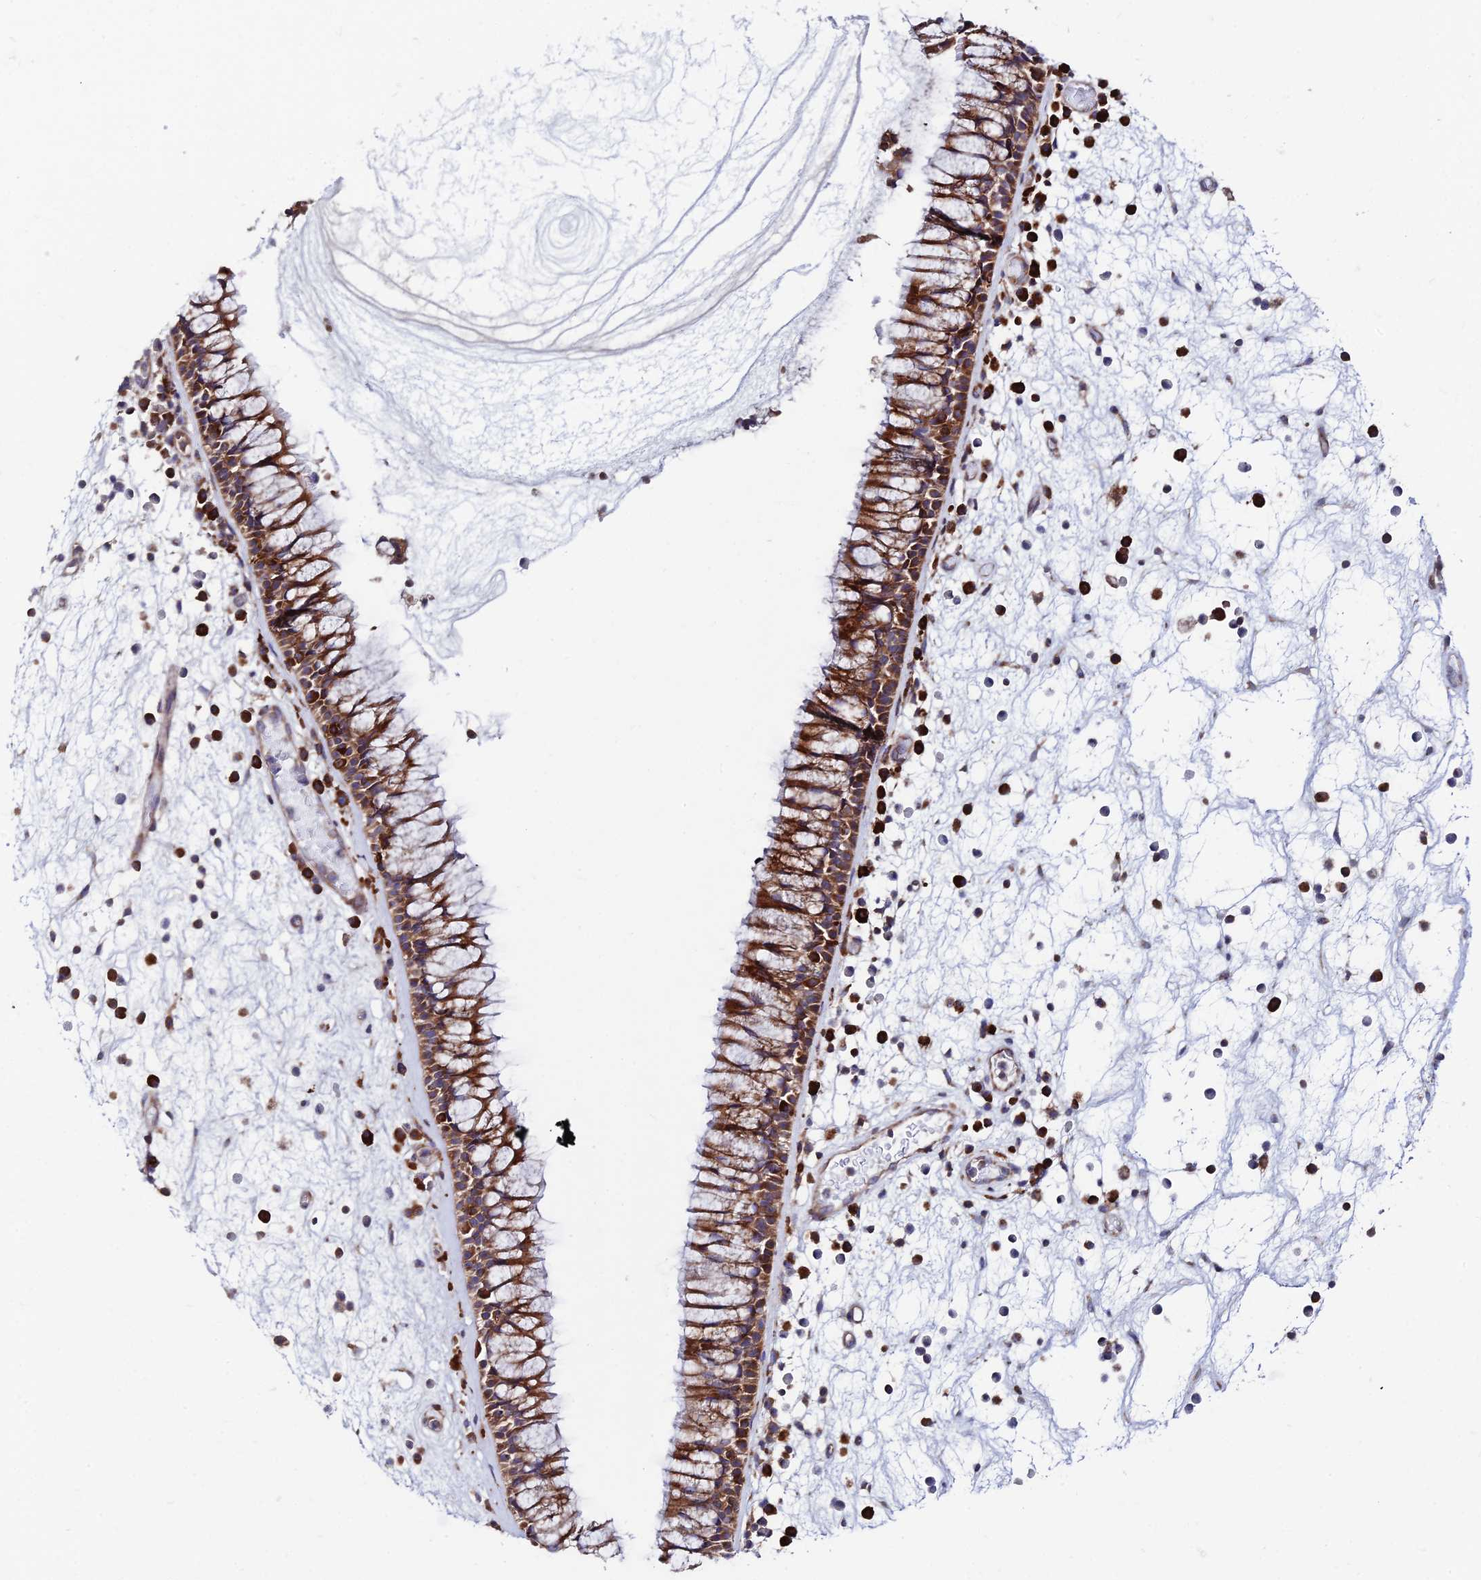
{"staining": {"intensity": "strong", "quantity": ">75%", "location": "cytoplasmic/membranous"}, "tissue": "nasopharynx", "cell_type": "Respiratory epithelial cells", "image_type": "normal", "snomed": [{"axis": "morphology", "description": "Normal tissue, NOS"}, {"axis": "morphology", "description": "Inflammation, NOS"}, {"axis": "morphology", "description": "Malignant melanoma, Metastatic site"}, {"axis": "topography", "description": "Nasopharynx"}], "caption": "Protein staining of unremarkable nasopharynx demonstrates strong cytoplasmic/membranous staining in about >75% of respiratory epithelial cells. Using DAB (3,3'-diaminobenzidine) (brown) and hematoxylin (blue) stains, captured at high magnification using brightfield microscopy.", "gene": "EIF3K", "patient": {"sex": "male", "age": 70}}